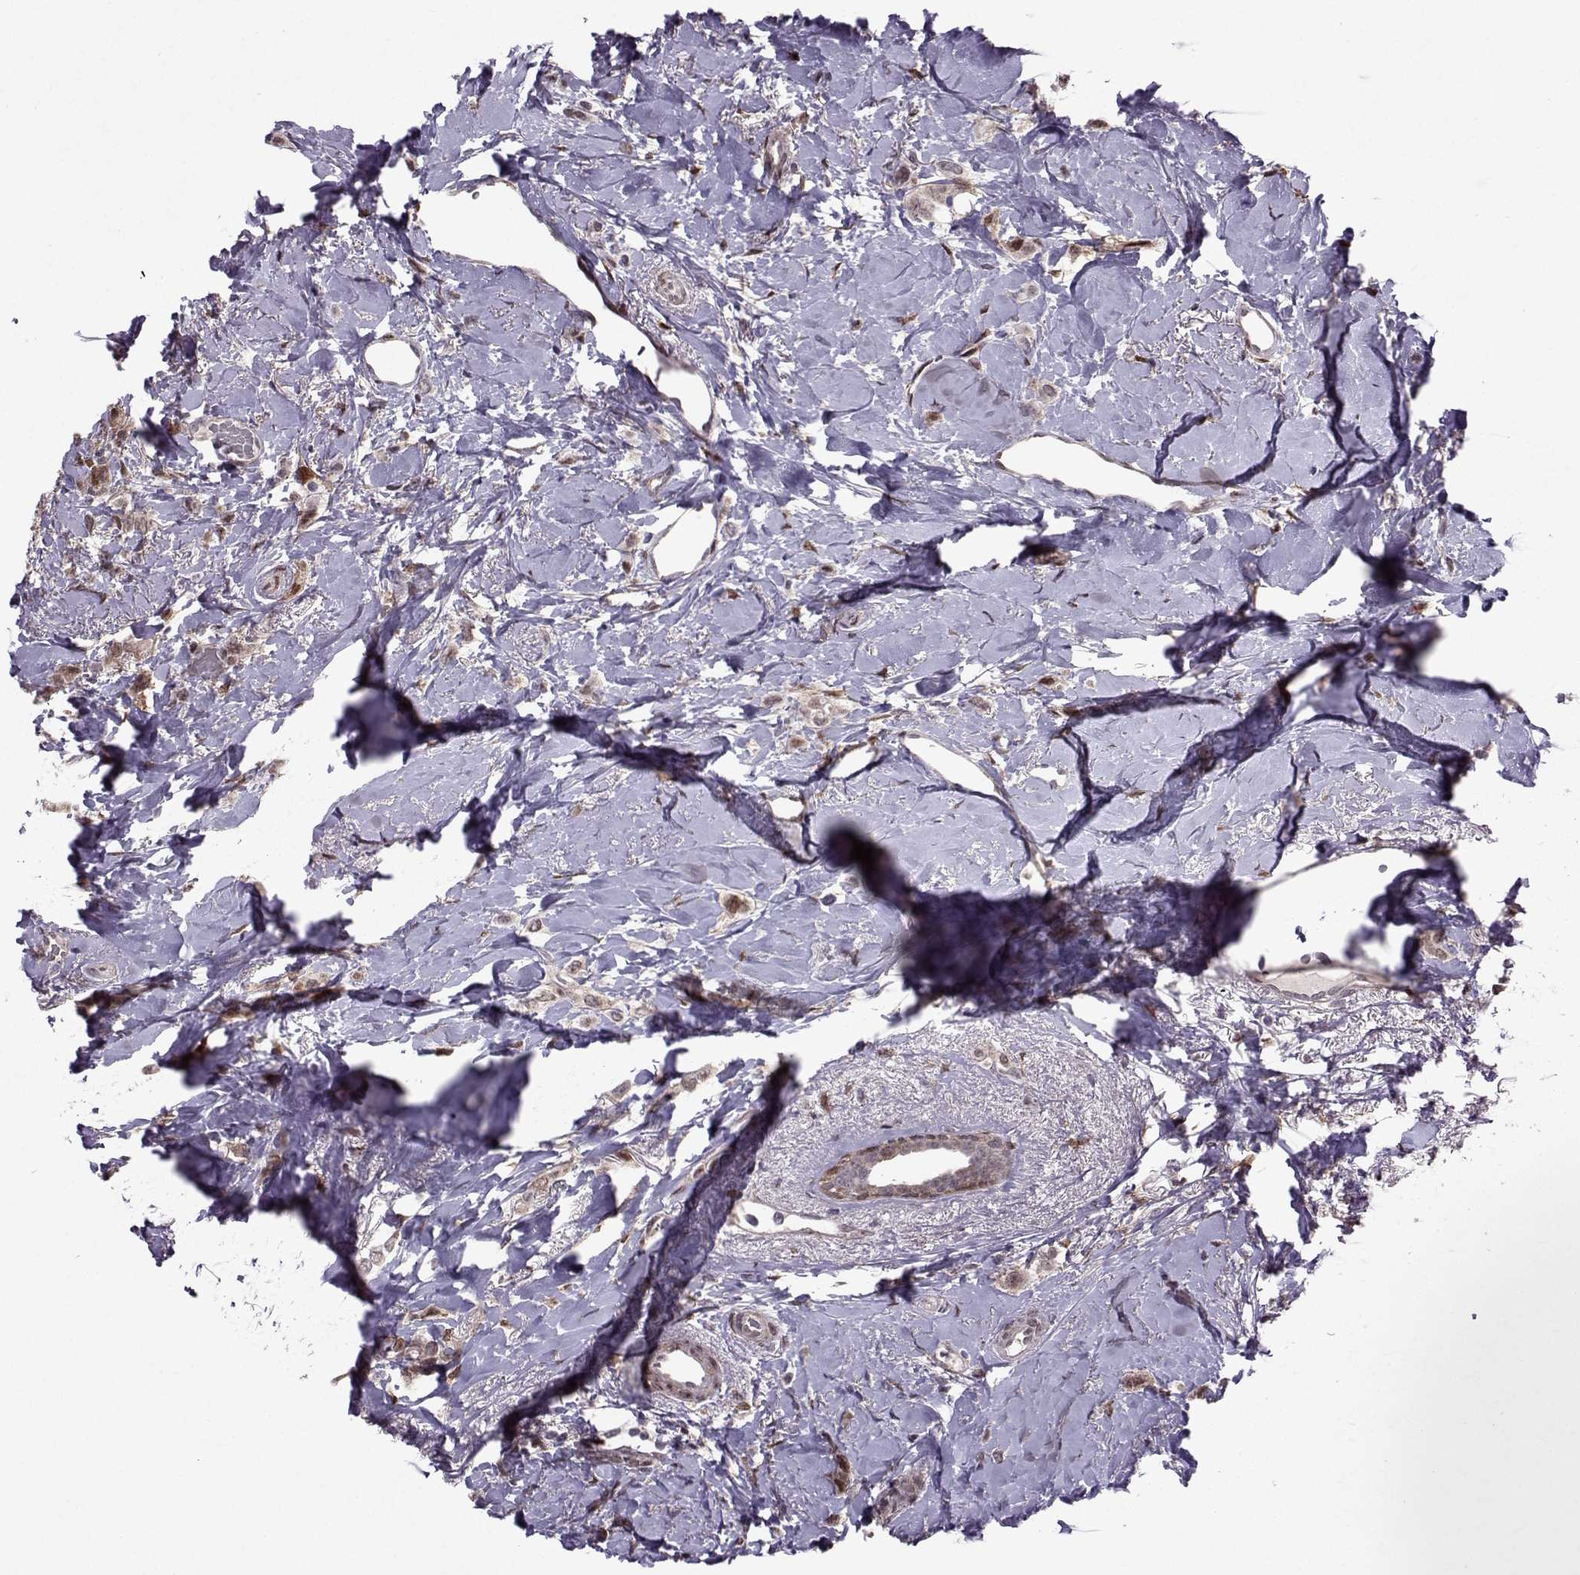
{"staining": {"intensity": "moderate", "quantity": "<25%", "location": "cytoplasmic/membranous,nuclear"}, "tissue": "breast cancer", "cell_type": "Tumor cells", "image_type": "cancer", "snomed": [{"axis": "morphology", "description": "Lobular carcinoma"}, {"axis": "topography", "description": "Breast"}], "caption": "Immunohistochemistry (IHC) image of neoplastic tissue: human breast cancer (lobular carcinoma) stained using immunohistochemistry (IHC) displays low levels of moderate protein expression localized specifically in the cytoplasmic/membranous and nuclear of tumor cells, appearing as a cytoplasmic/membranous and nuclear brown color.", "gene": "CDK4", "patient": {"sex": "female", "age": 66}}